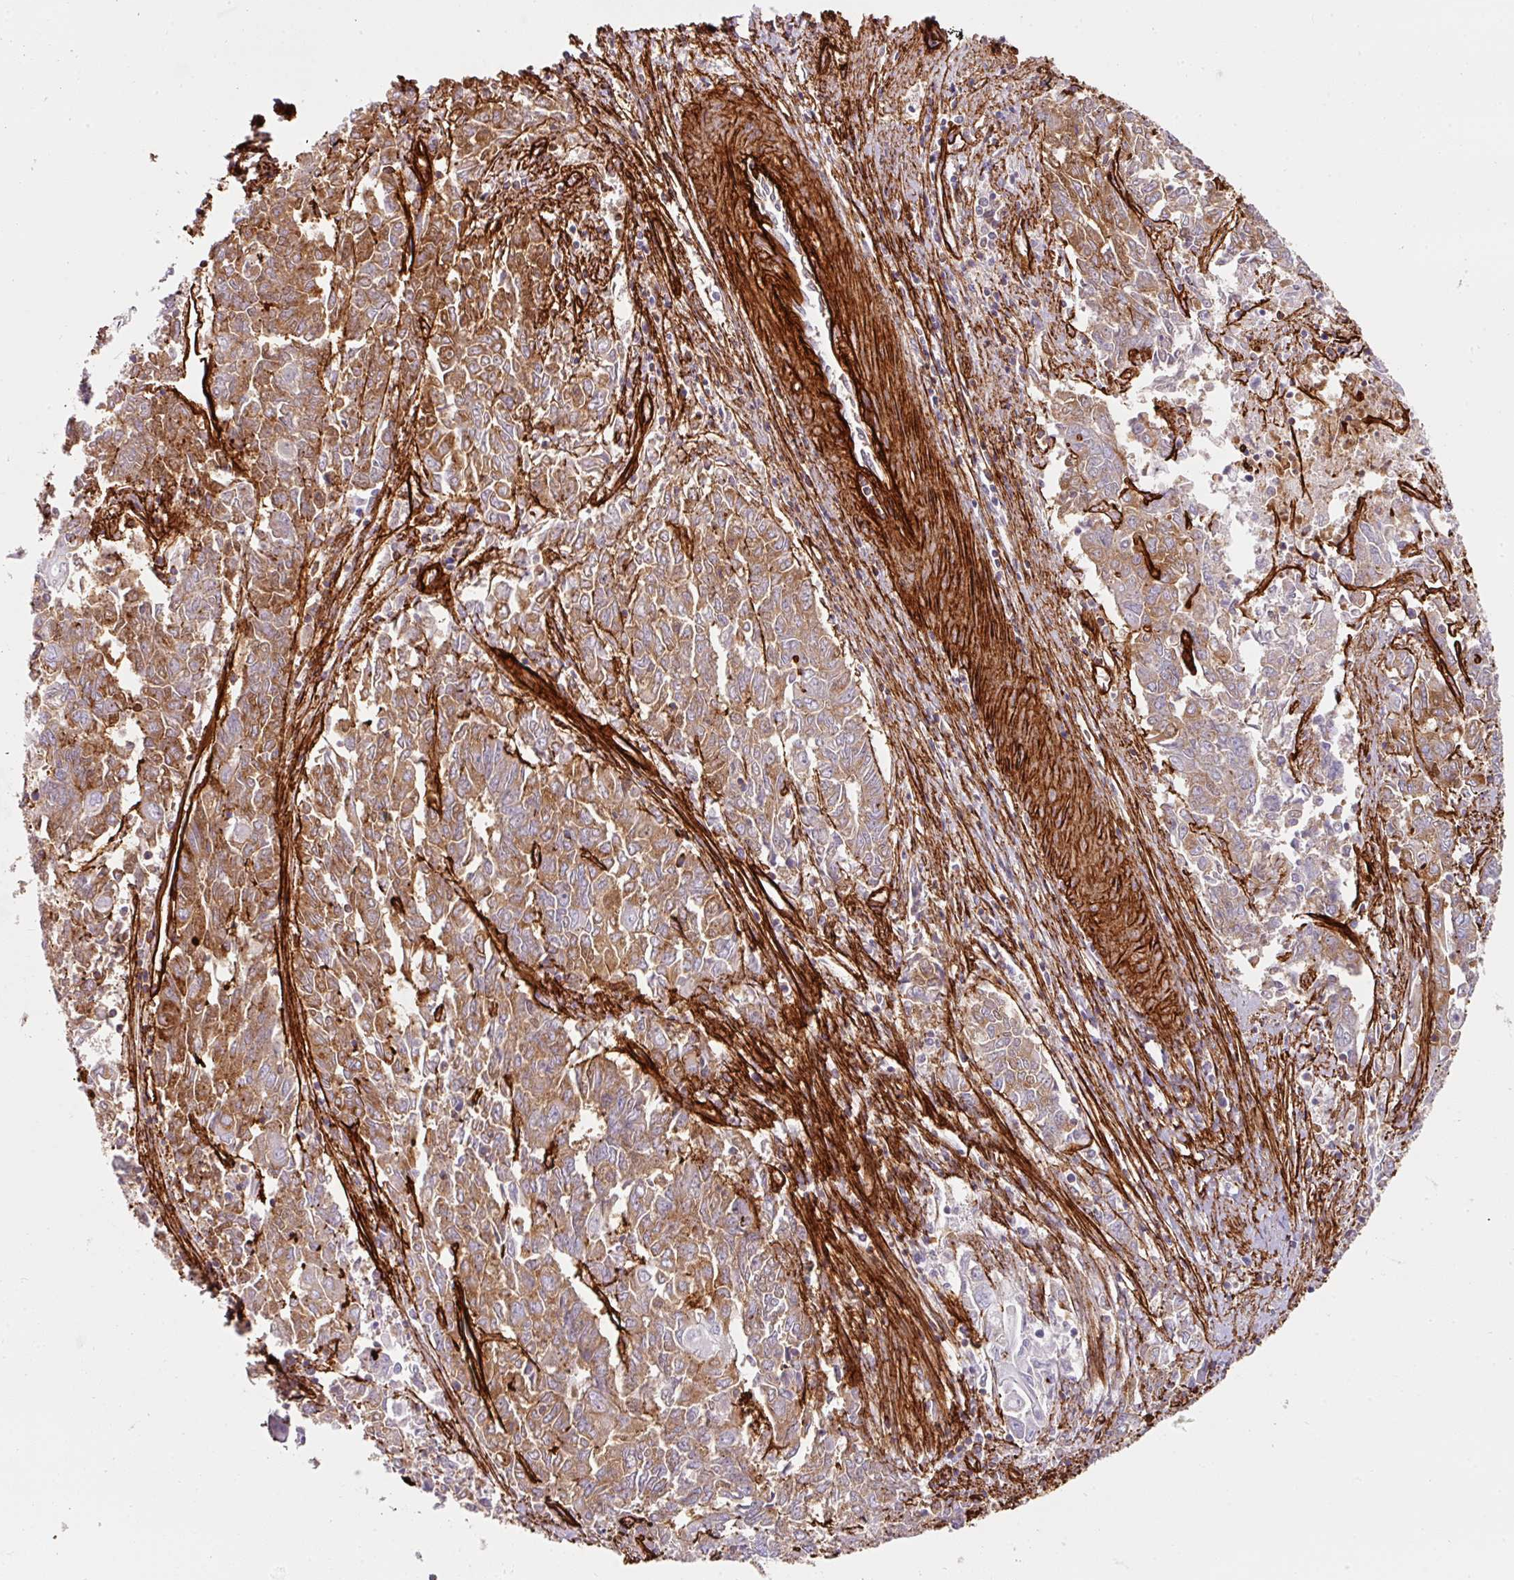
{"staining": {"intensity": "moderate", "quantity": "25%-75%", "location": "cytoplasmic/membranous"}, "tissue": "endometrial cancer", "cell_type": "Tumor cells", "image_type": "cancer", "snomed": [{"axis": "morphology", "description": "Adenocarcinoma, NOS"}, {"axis": "topography", "description": "Endometrium"}], "caption": "Tumor cells reveal medium levels of moderate cytoplasmic/membranous staining in about 25%-75% of cells in human adenocarcinoma (endometrial).", "gene": "LOXL4", "patient": {"sex": "female", "age": 54}}